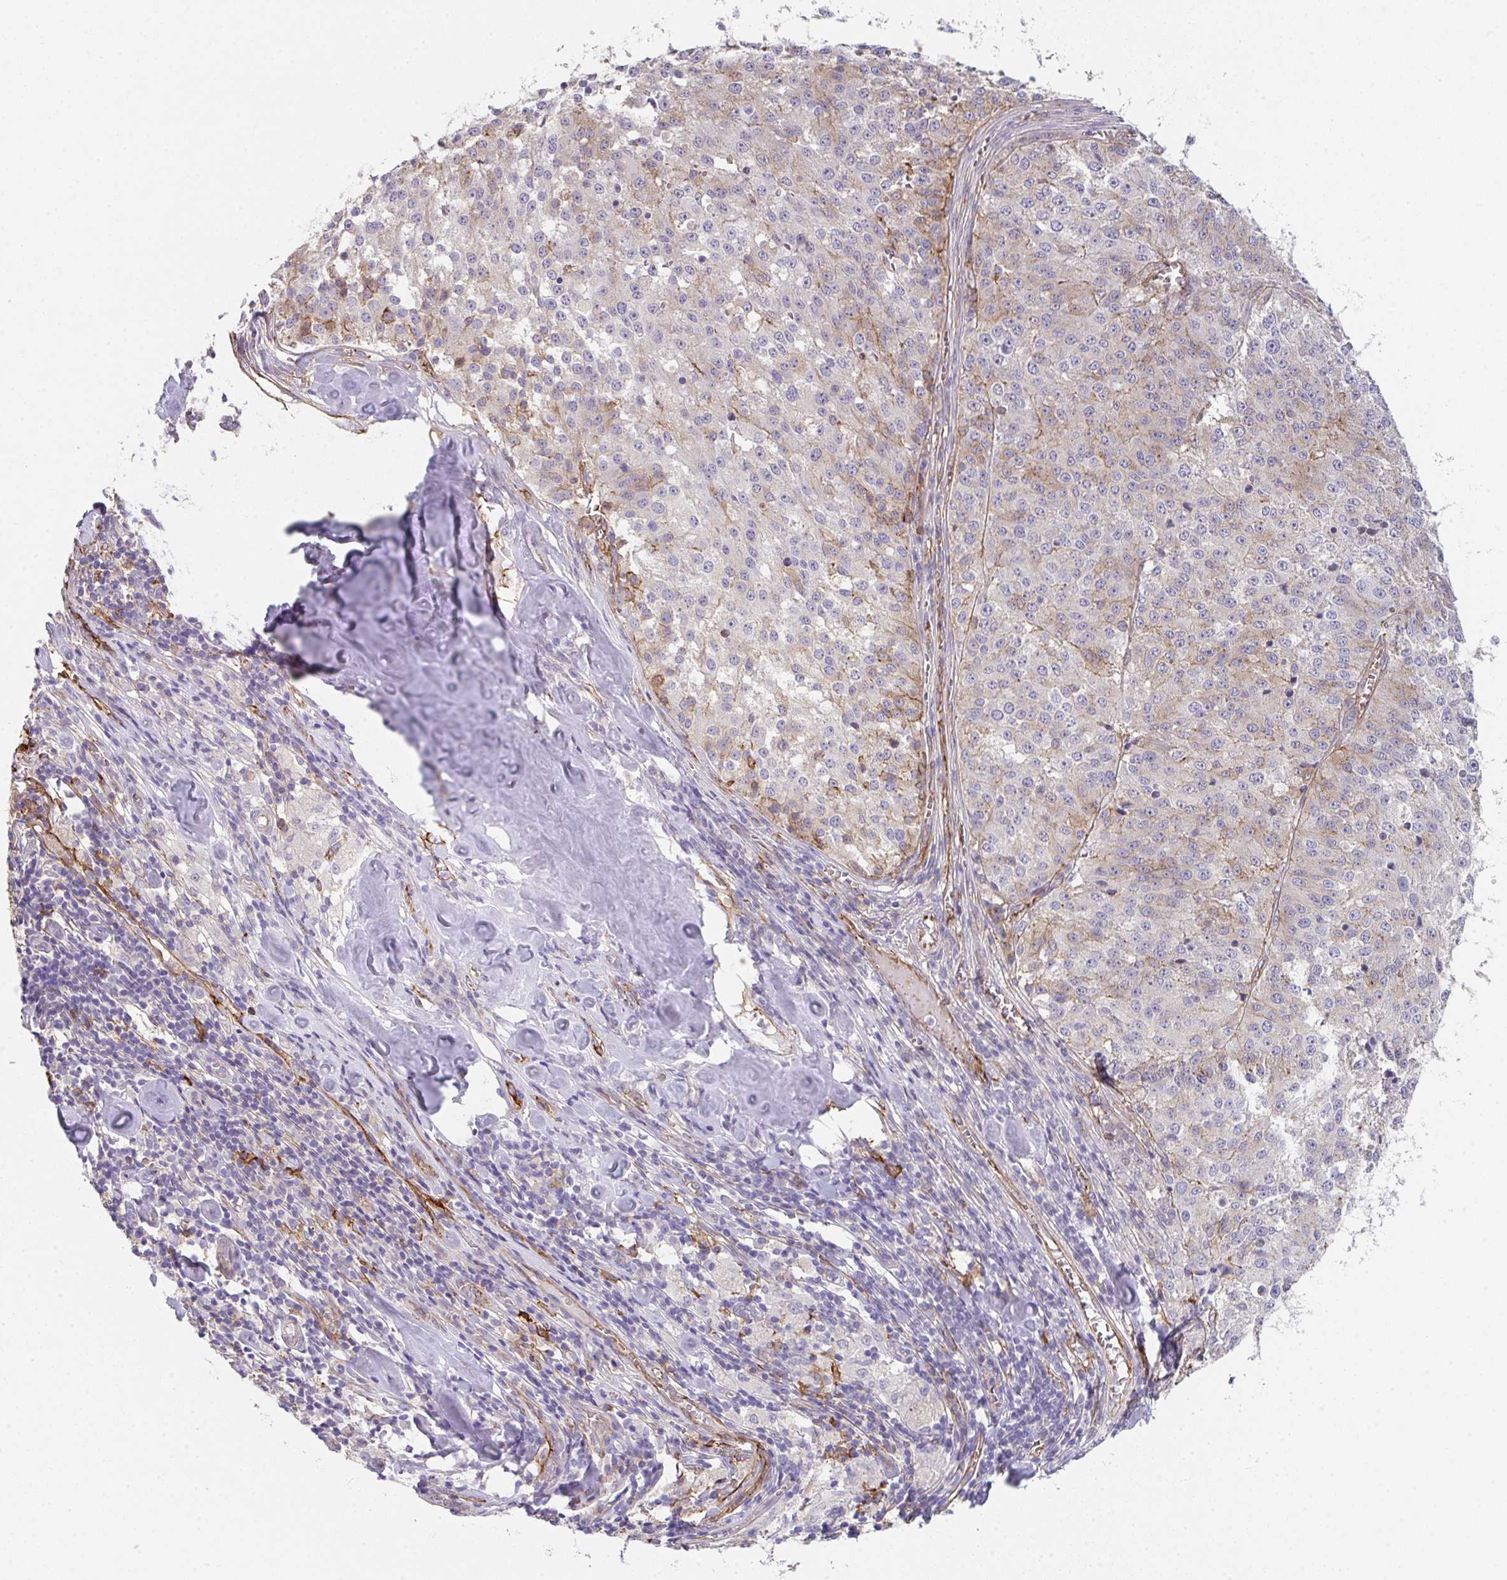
{"staining": {"intensity": "weak", "quantity": "<25%", "location": "cytoplasmic/membranous"}, "tissue": "melanoma", "cell_type": "Tumor cells", "image_type": "cancer", "snomed": [{"axis": "morphology", "description": "Malignant melanoma, Metastatic site"}, {"axis": "topography", "description": "Lymph node"}], "caption": "This is an immunohistochemistry (IHC) image of human malignant melanoma (metastatic site). There is no expression in tumor cells.", "gene": "DBN1", "patient": {"sex": "female", "age": 64}}